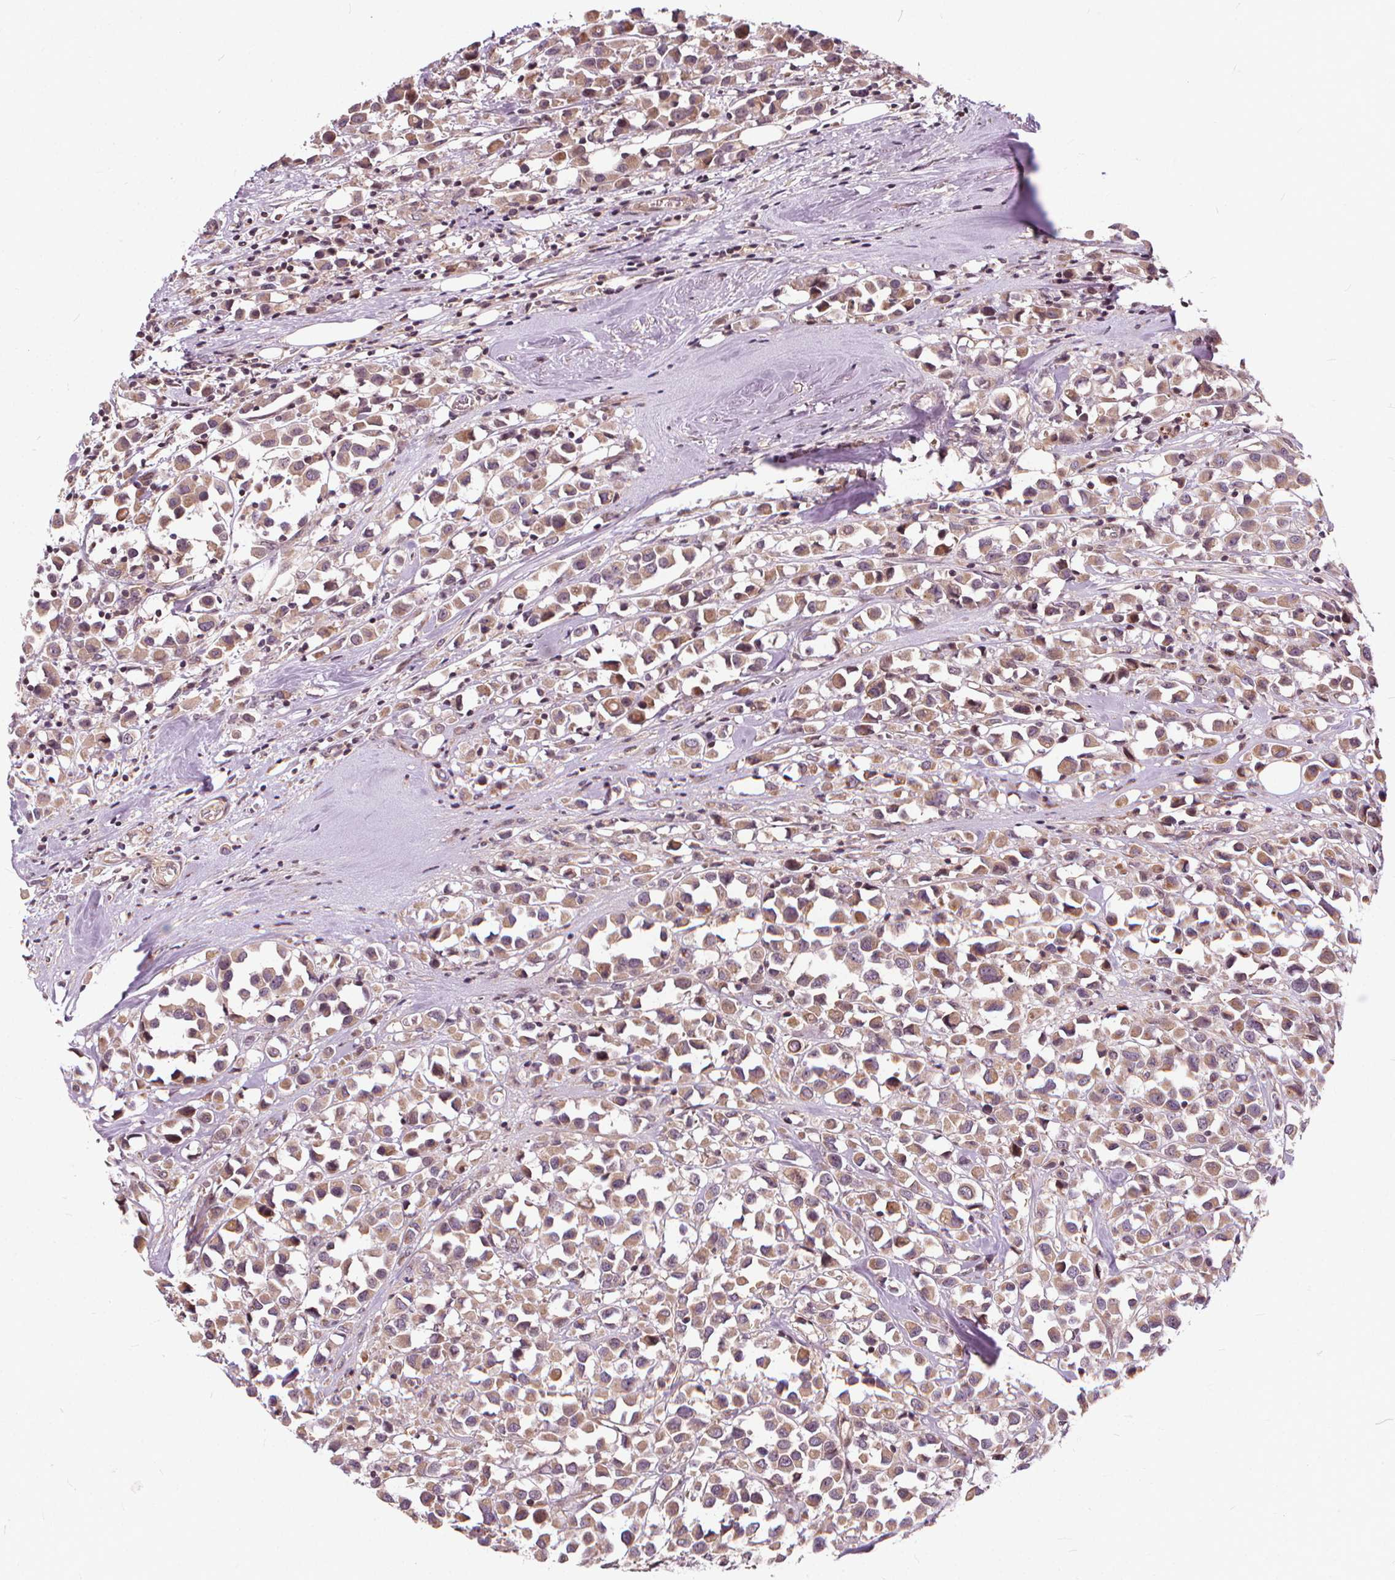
{"staining": {"intensity": "moderate", "quantity": ">75%", "location": "cytoplasmic/membranous"}, "tissue": "breast cancer", "cell_type": "Tumor cells", "image_type": "cancer", "snomed": [{"axis": "morphology", "description": "Duct carcinoma"}, {"axis": "topography", "description": "Breast"}], "caption": "Immunohistochemical staining of breast cancer reveals medium levels of moderate cytoplasmic/membranous positivity in about >75% of tumor cells.", "gene": "INPP5E", "patient": {"sex": "female", "age": 61}}